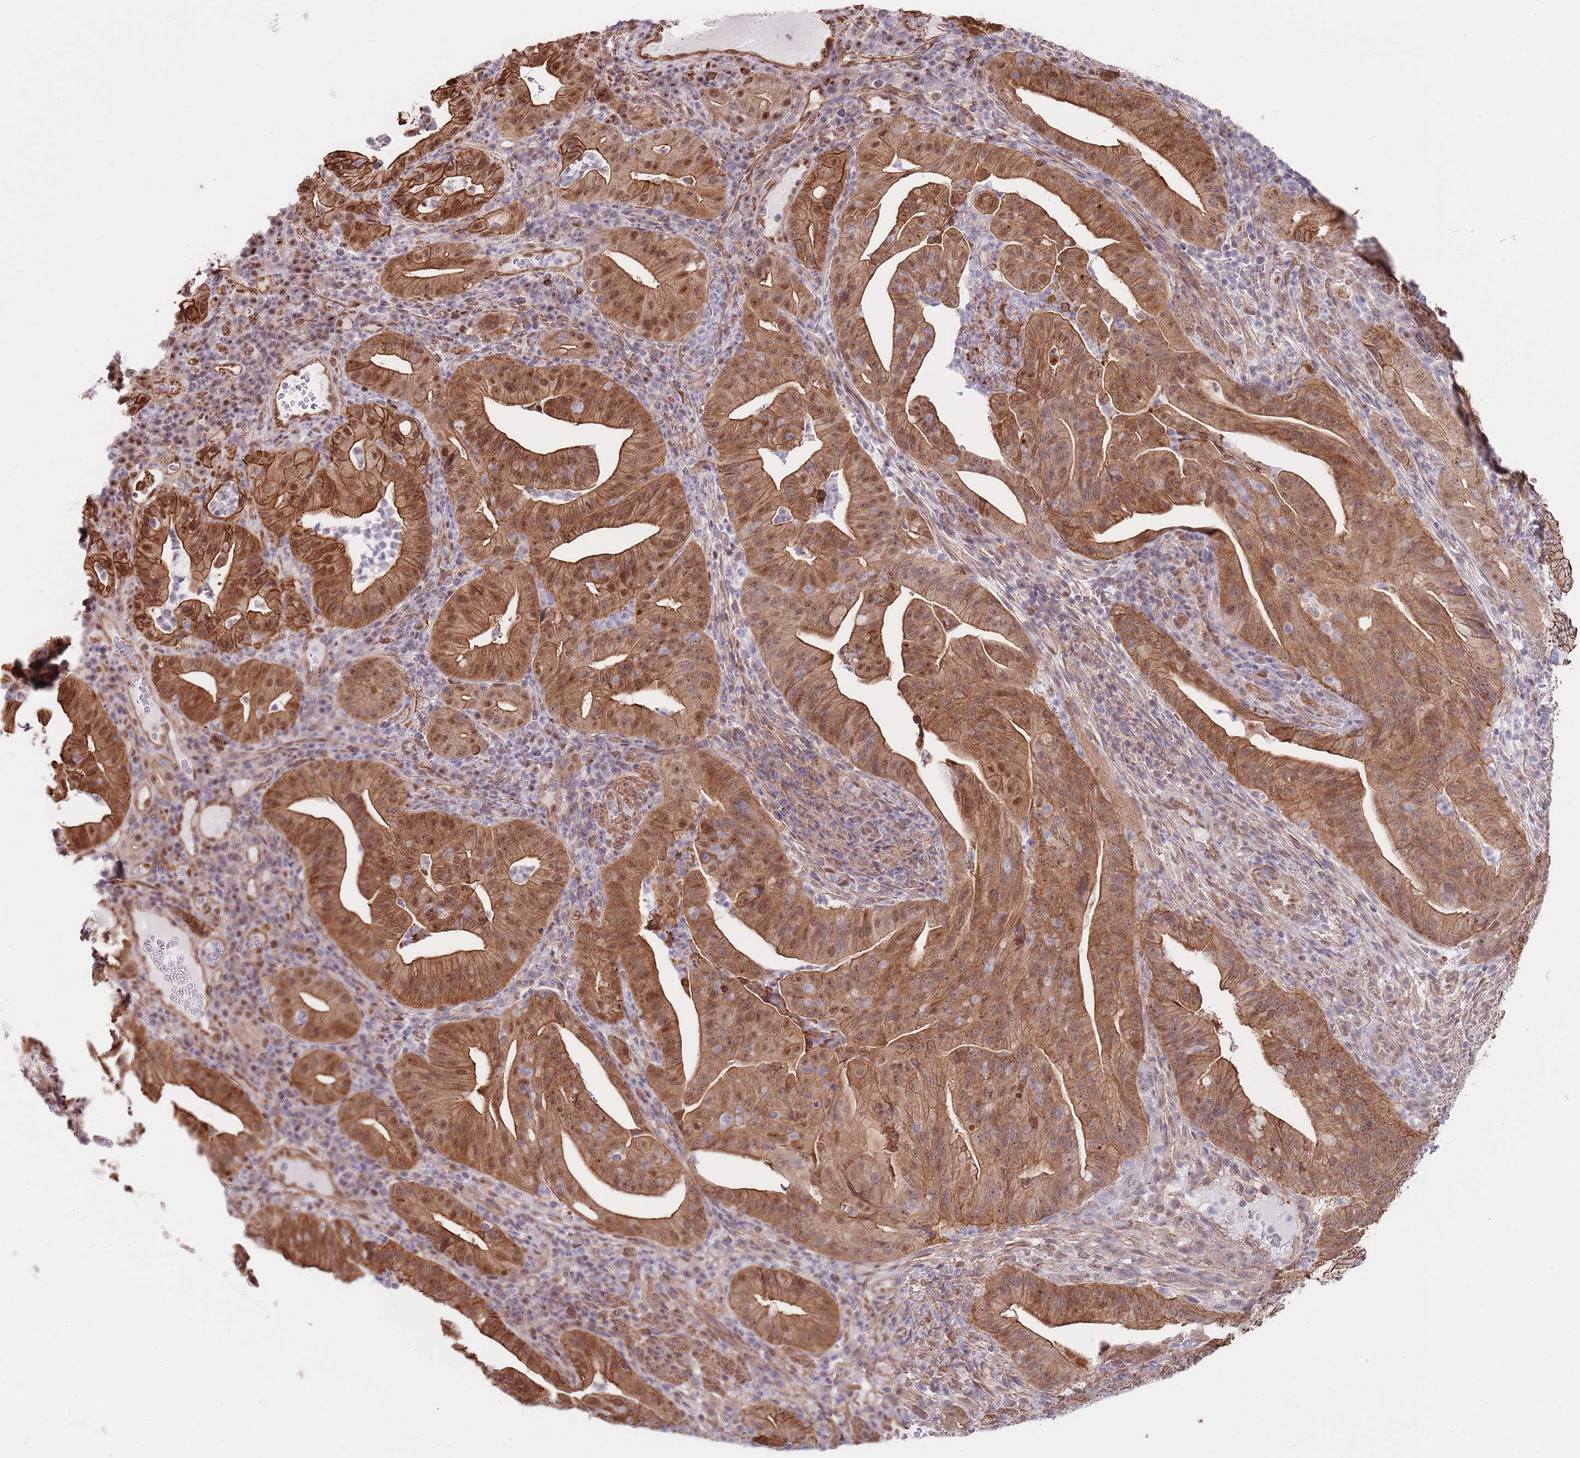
{"staining": {"intensity": "strong", "quantity": ">75%", "location": "cytoplasmic/membranous,nuclear"}, "tissue": "pancreatic cancer", "cell_type": "Tumor cells", "image_type": "cancer", "snomed": [{"axis": "morphology", "description": "Adenocarcinoma, NOS"}, {"axis": "topography", "description": "Pancreas"}], "caption": "This photomicrograph displays pancreatic cancer (adenocarcinoma) stained with immunohistochemistry (IHC) to label a protein in brown. The cytoplasmic/membranous and nuclear of tumor cells show strong positivity for the protein. Nuclei are counter-stained blue.", "gene": "BPNT1", "patient": {"sex": "male", "age": 71}}